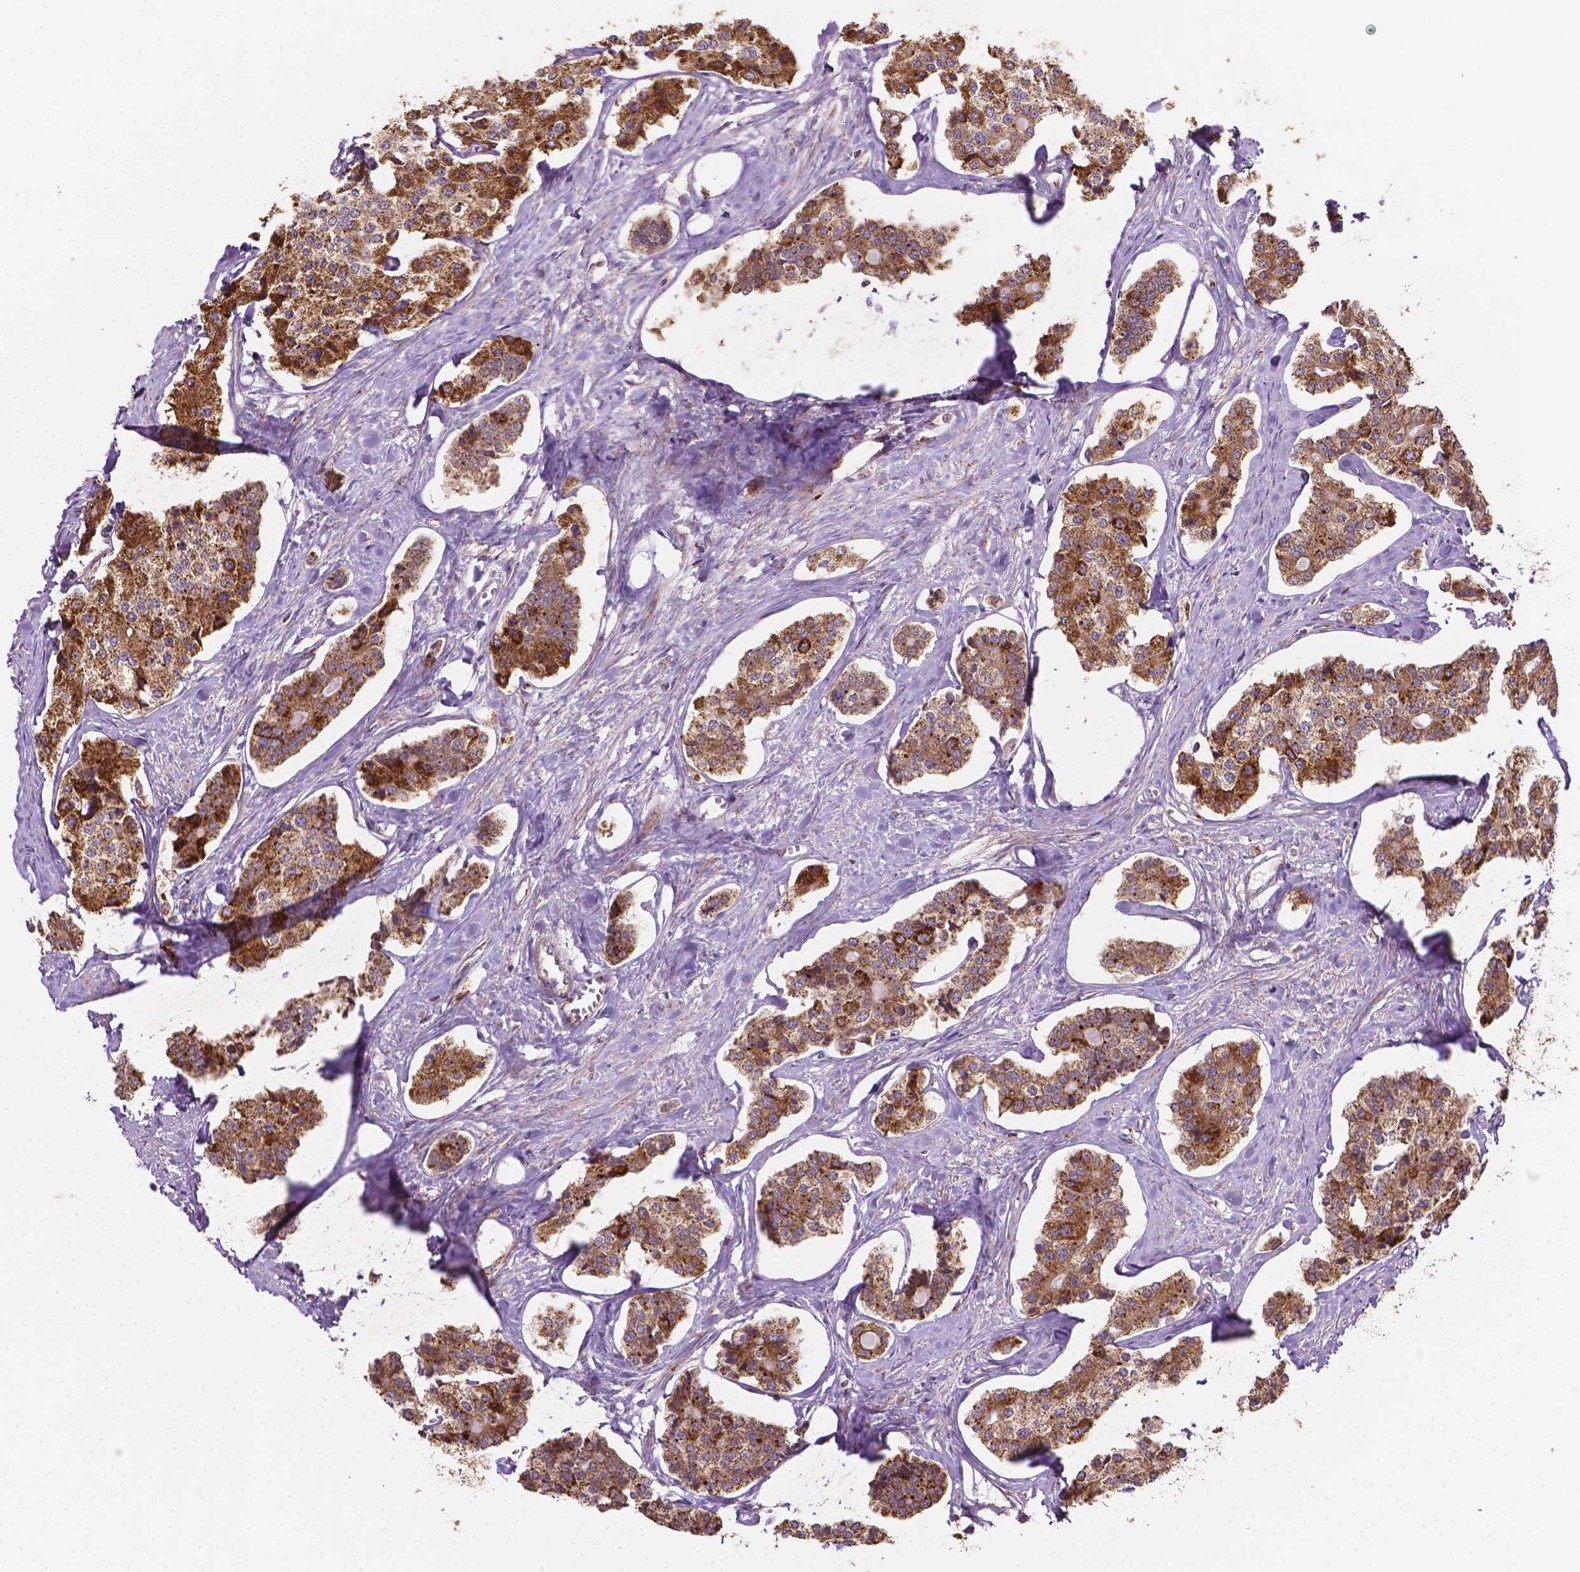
{"staining": {"intensity": "strong", "quantity": ">75%", "location": "cytoplasmic/membranous"}, "tissue": "carcinoid", "cell_type": "Tumor cells", "image_type": "cancer", "snomed": [{"axis": "morphology", "description": "Carcinoid, malignant, NOS"}, {"axis": "topography", "description": "Small intestine"}], "caption": "Protein positivity by immunohistochemistry shows strong cytoplasmic/membranous positivity in about >75% of tumor cells in malignant carcinoid. (DAB = brown stain, brightfield microscopy at high magnification).", "gene": "ILVBL", "patient": {"sex": "female", "age": 65}}